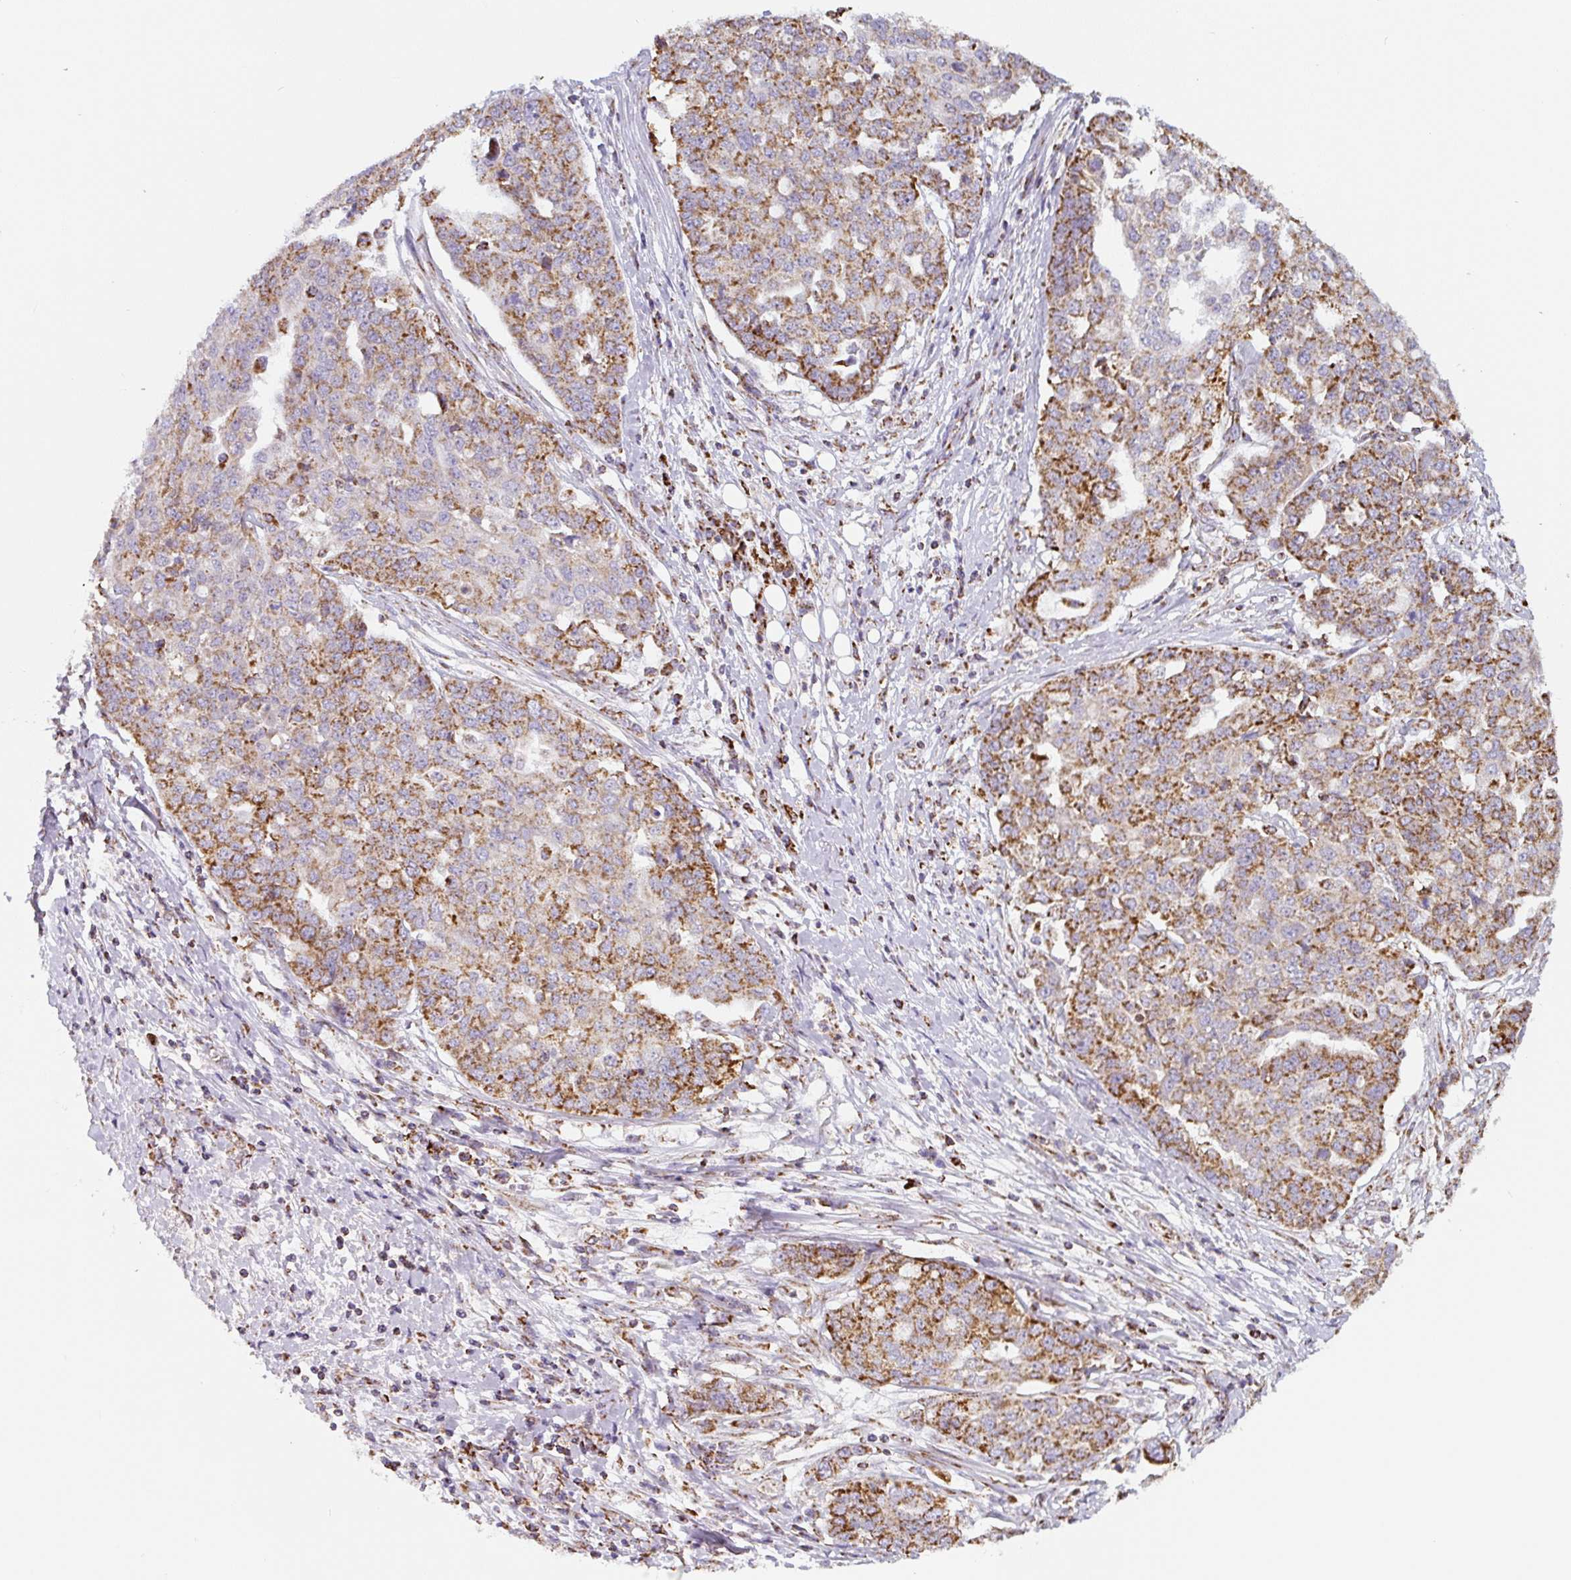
{"staining": {"intensity": "strong", "quantity": ">75%", "location": "cytoplasmic/membranous"}, "tissue": "ovarian cancer", "cell_type": "Tumor cells", "image_type": "cancer", "snomed": [{"axis": "morphology", "description": "Cystadenocarcinoma, serous, NOS"}, {"axis": "topography", "description": "Soft tissue"}, {"axis": "topography", "description": "Ovary"}], "caption": "Tumor cells show high levels of strong cytoplasmic/membranous positivity in about >75% of cells in human serous cystadenocarcinoma (ovarian).", "gene": "MT-CO2", "patient": {"sex": "female", "age": 57}}